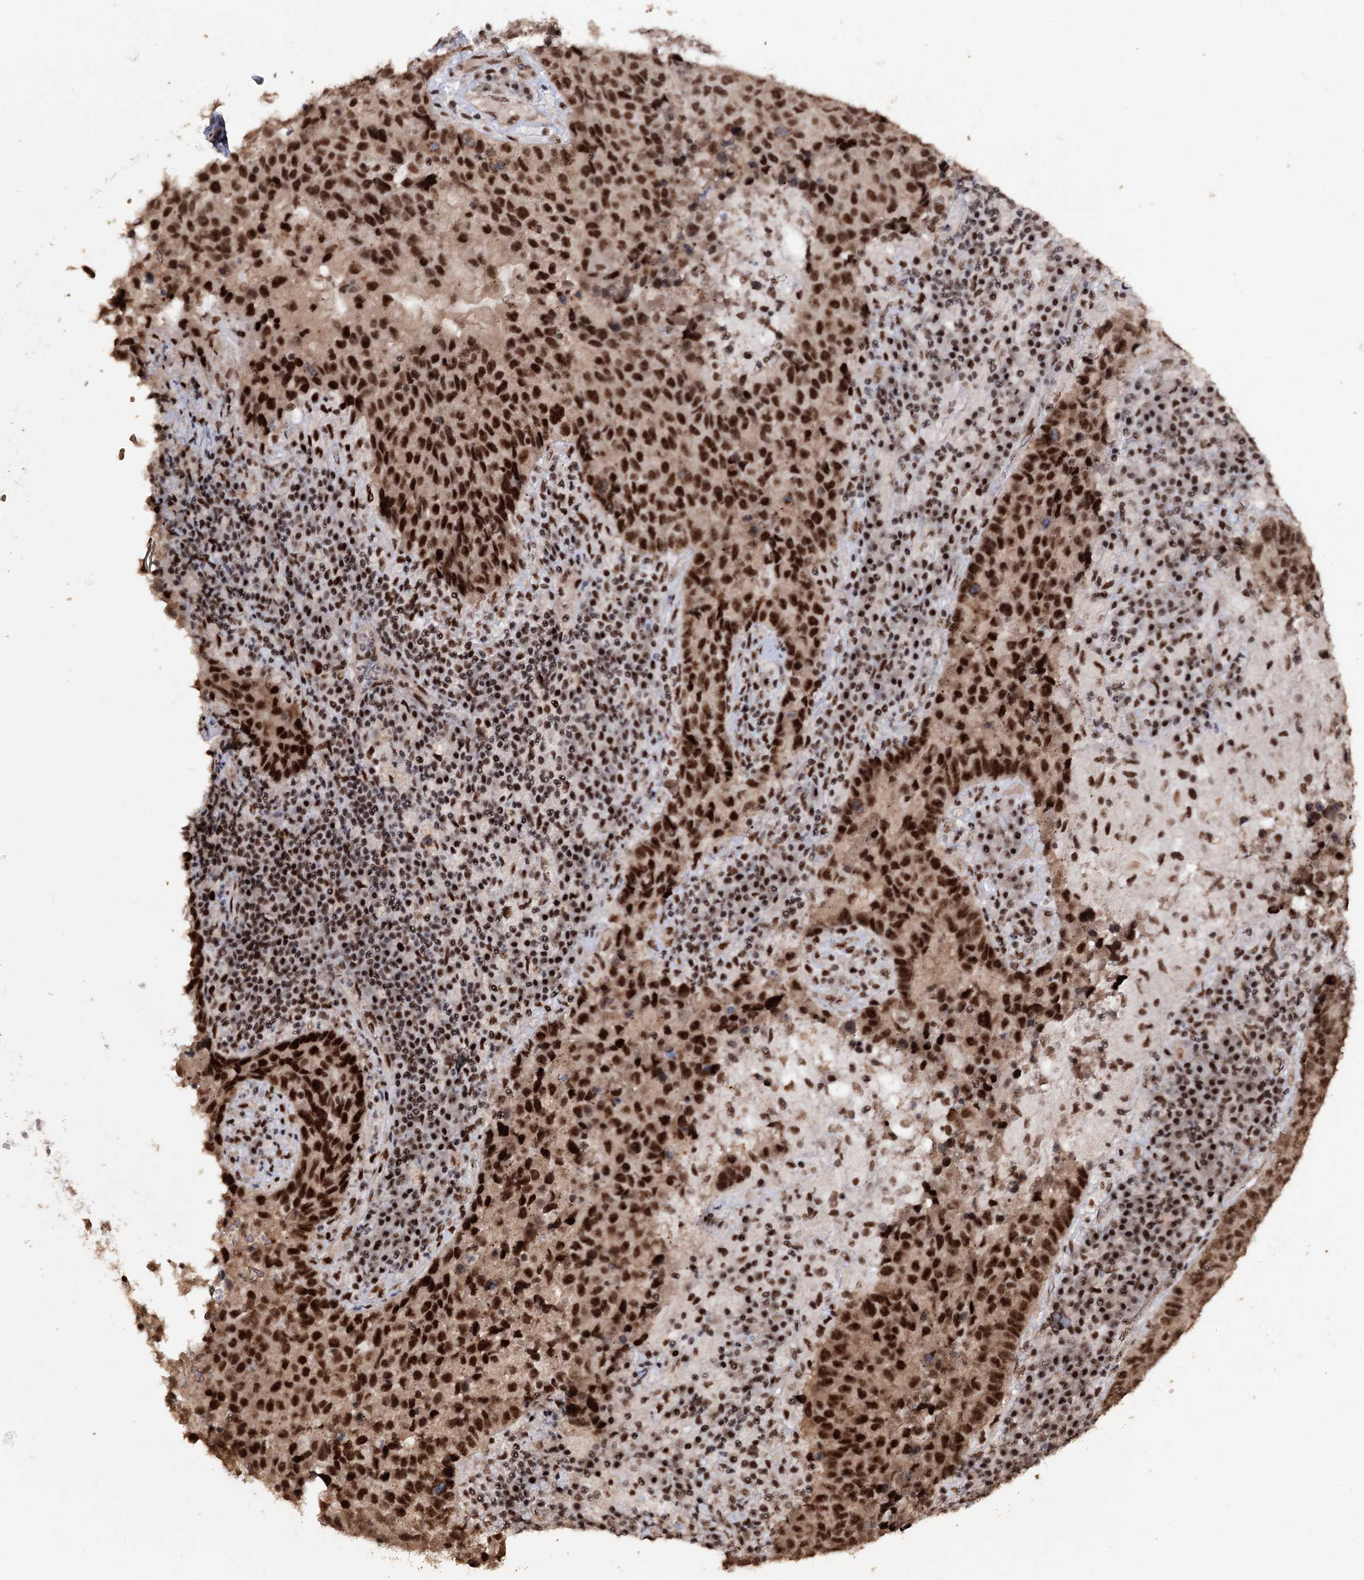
{"staining": {"intensity": "strong", "quantity": ">75%", "location": "nuclear"}, "tissue": "lung cancer", "cell_type": "Tumor cells", "image_type": "cancer", "snomed": [{"axis": "morphology", "description": "Squamous cell carcinoma, NOS"}, {"axis": "topography", "description": "Lung"}], "caption": "Strong nuclear protein expression is identified in about >75% of tumor cells in lung cancer. (brown staining indicates protein expression, while blue staining denotes nuclei).", "gene": "U2SURP", "patient": {"sex": "male", "age": 73}}